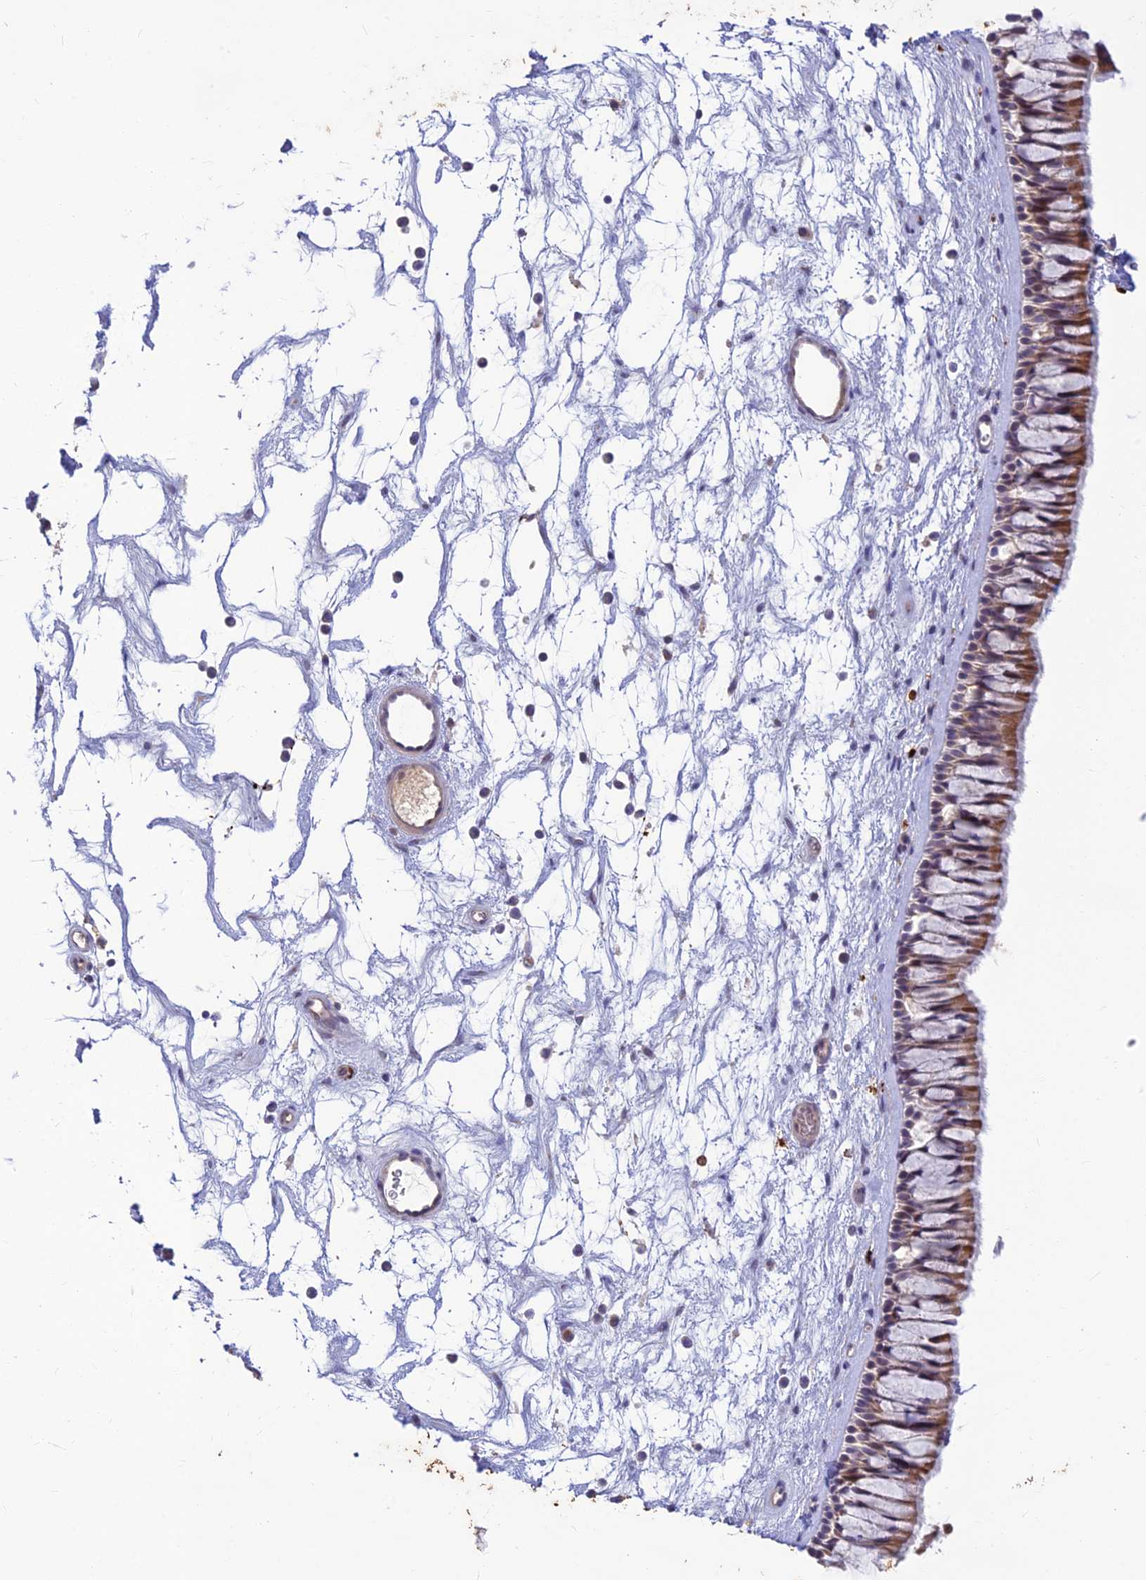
{"staining": {"intensity": "moderate", "quantity": ">75%", "location": "cytoplasmic/membranous"}, "tissue": "nasopharynx", "cell_type": "Respiratory epithelial cells", "image_type": "normal", "snomed": [{"axis": "morphology", "description": "Normal tissue, NOS"}, {"axis": "topography", "description": "Nasopharynx"}], "caption": "IHC of normal nasopharynx displays medium levels of moderate cytoplasmic/membranous expression in about >75% of respiratory epithelial cells. Immunohistochemistry stains the protein of interest in brown and the nuclei are stained blue.", "gene": "ASPDH", "patient": {"sex": "male", "age": 64}}